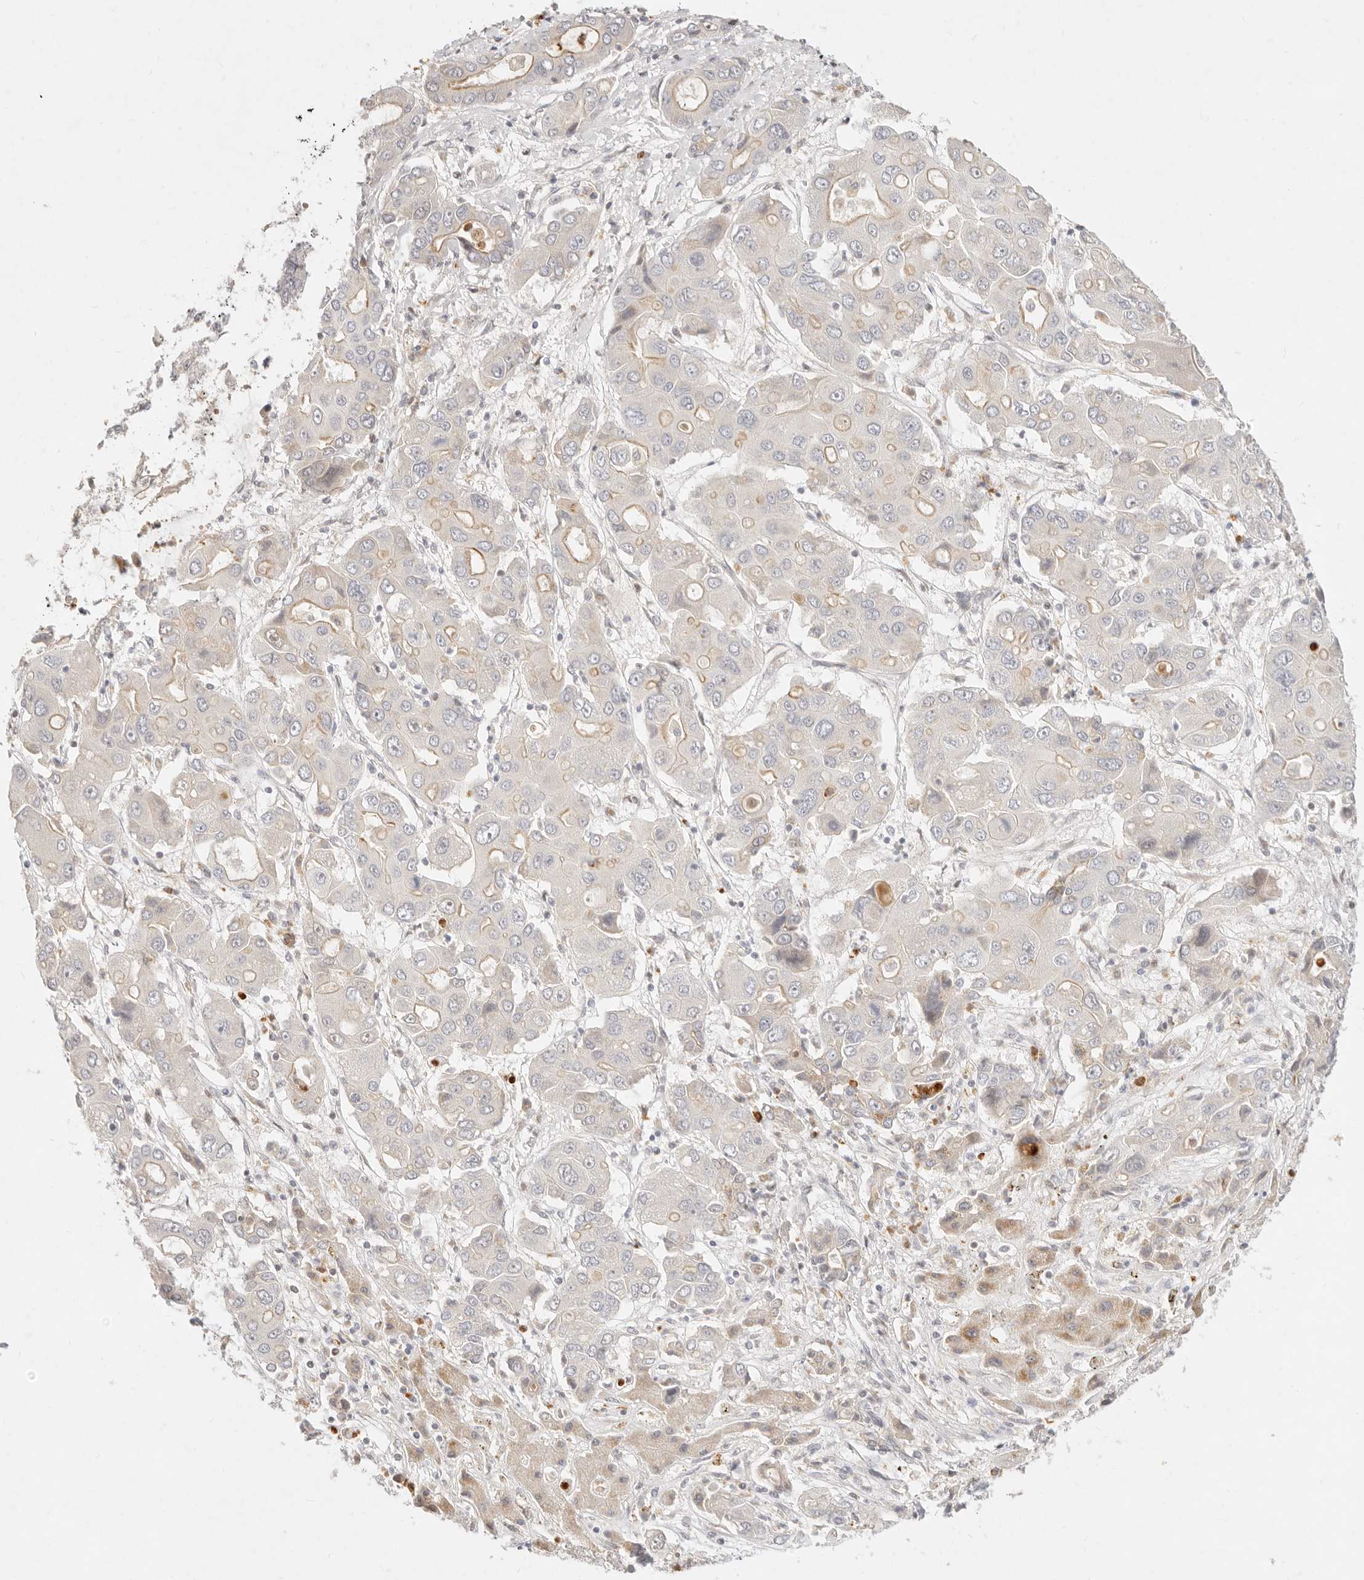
{"staining": {"intensity": "weak", "quantity": "<25%", "location": "cytoplasmic/membranous"}, "tissue": "liver cancer", "cell_type": "Tumor cells", "image_type": "cancer", "snomed": [{"axis": "morphology", "description": "Cholangiocarcinoma"}, {"axis": "topography", "description": "Liver"}], "caption": "A micrograph of human cholangiocarcinoma (liver) is negative for staining in tumor cells.", "gene": "ASCL3", "patient": {"sex": "male", "age": 67}}